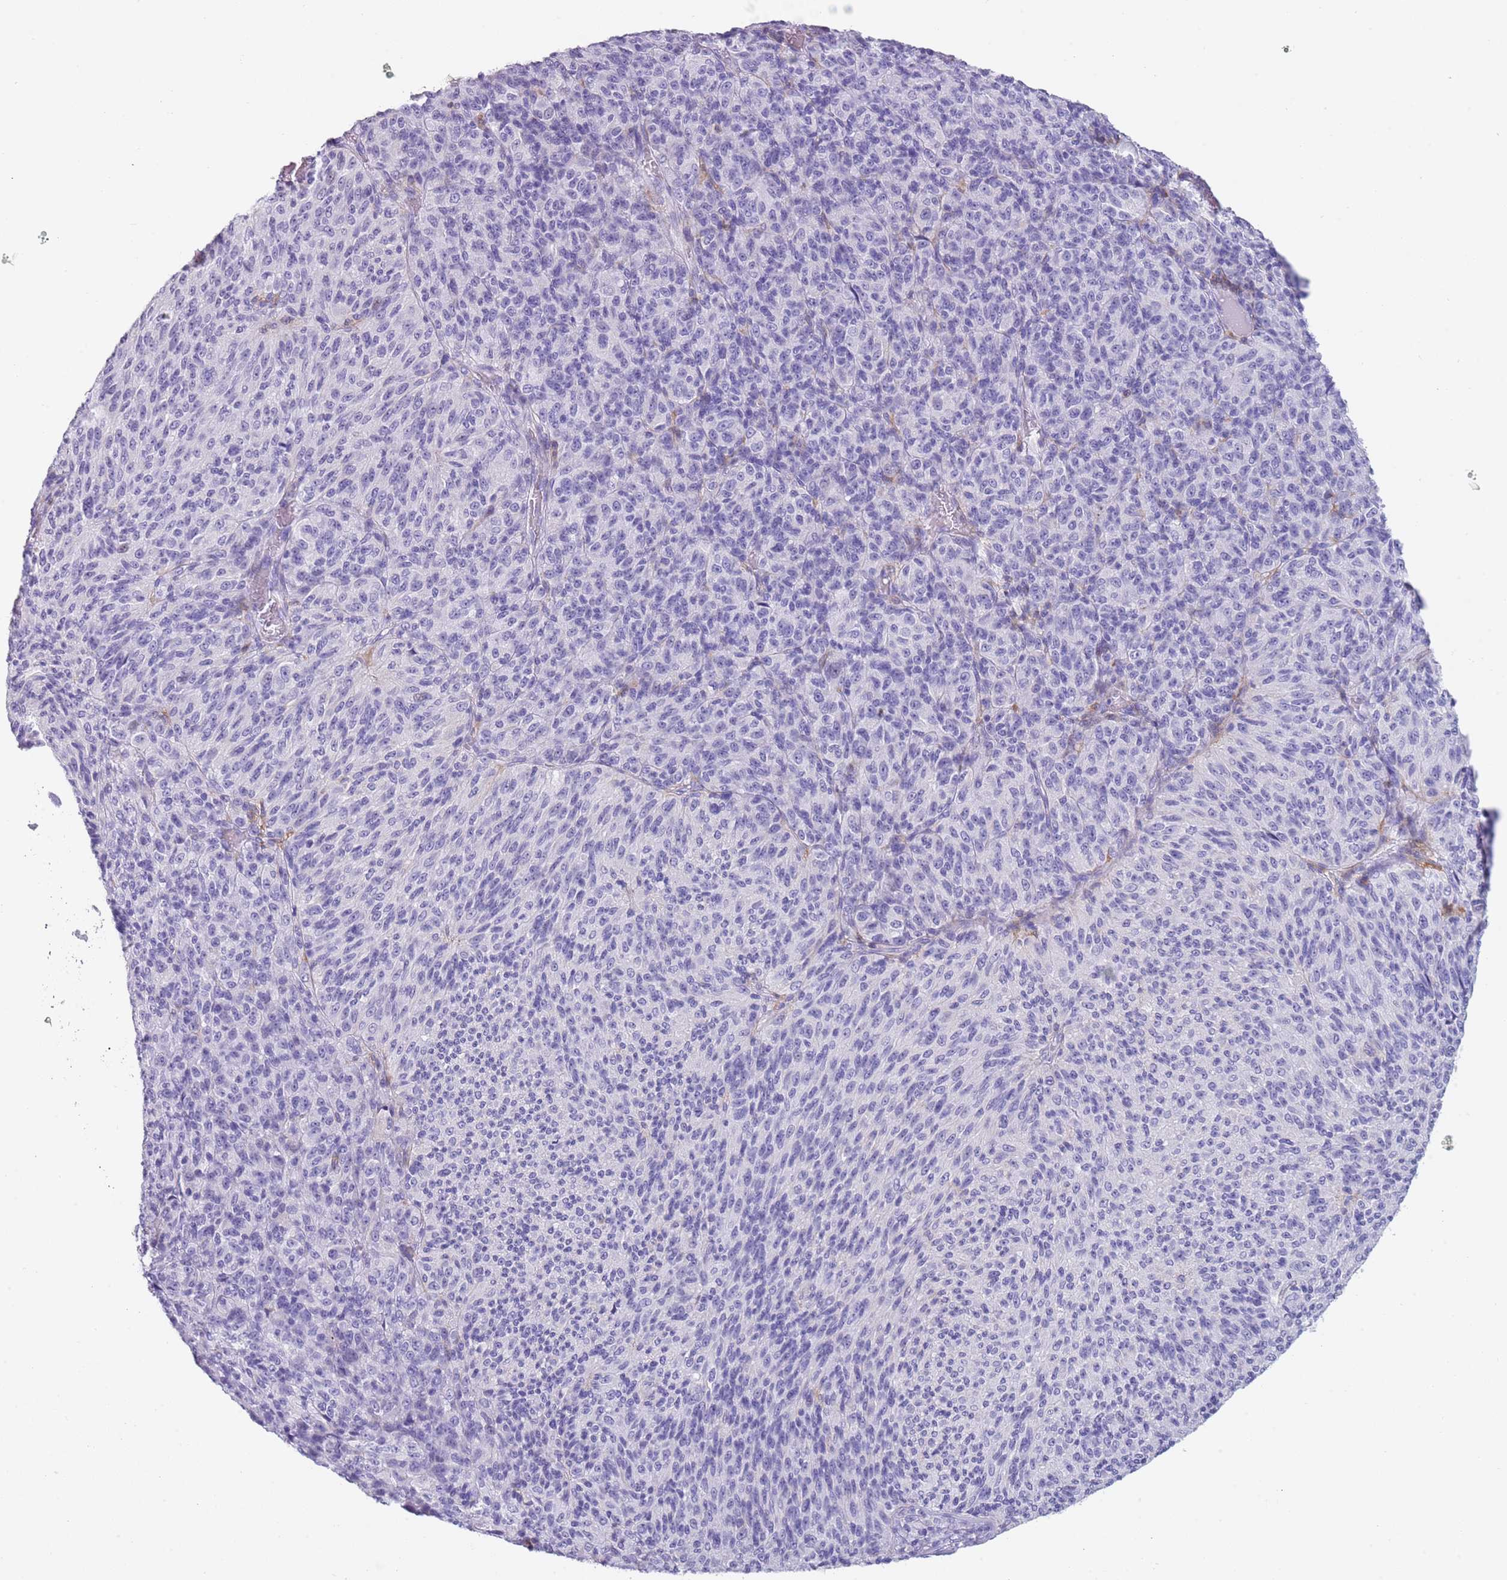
{"staining": {"intensity": "negative", "quantity": "none", "location": "none"}, "tissue": "melanoma", "cell_type": "Tumor cells", "image_type": "cancer", "snomed": [{"axis": "morphology", "description": "Malignant melanoma, Metastatic site"}, {"axis": "topography", "description": "Brain"}], "caption": "Malignant melanoma (metastatic site) stained for a protein using immunohistochemistry (IHC) demonstrates no staining tumor cells.", "gene": "NBPF20", "patient": {"sex": "female", "age": 56}}